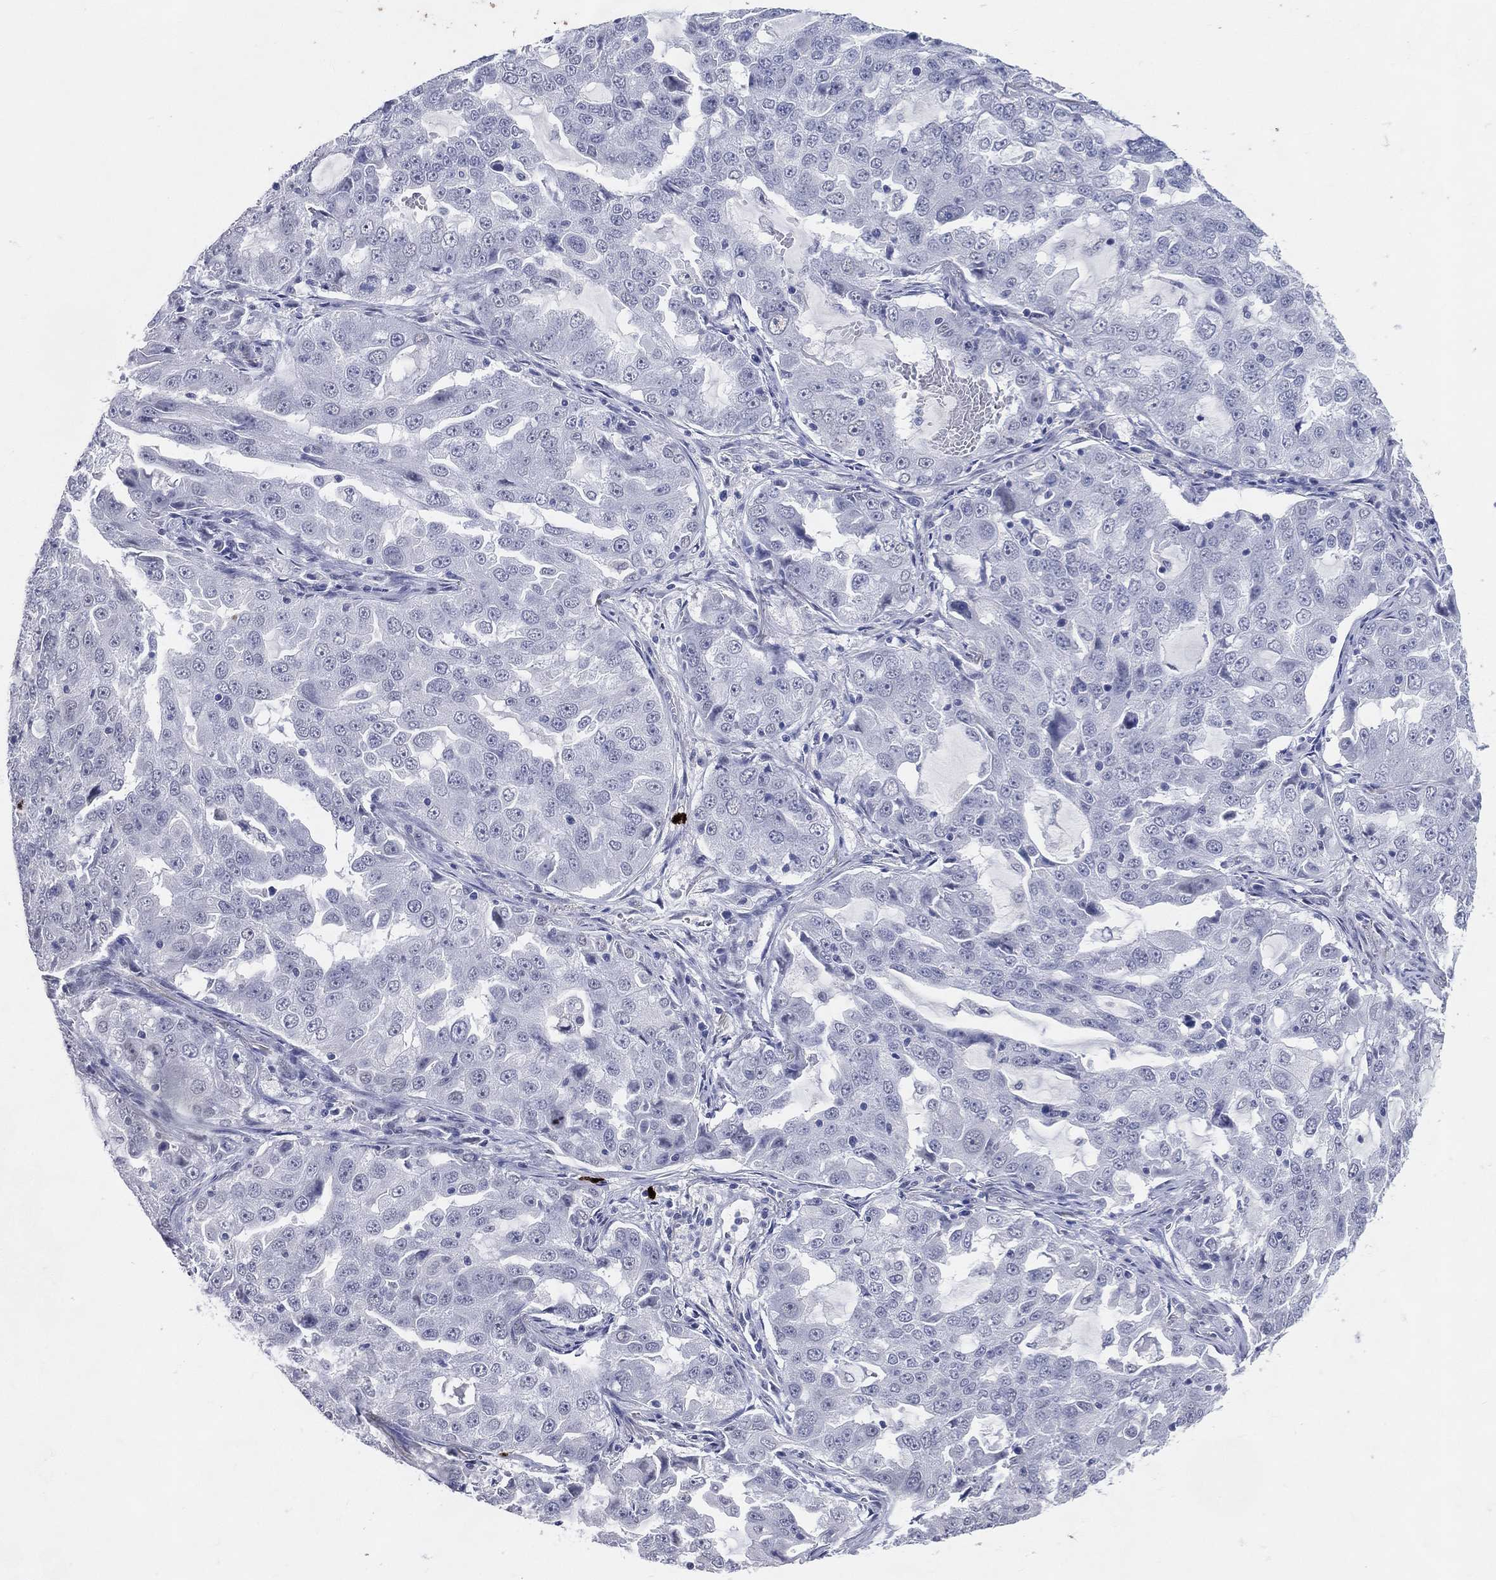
{"staining": {"intensity": "negative", "quantity": "none", "location": "none"}, "tissue": "lung cancer", "cell_type": "Tumor cells", "image_type": "cancer", "snomed": [{"axis": "morphology", "description": "Adenocarcinoma, NOS"}, {"axis": "topography", "description": "Lung"}], "caption": "This is a micrograph of immunohistochemistry (IHC) staining of lung adenocarcinoma, which shows no staining in tumor cells. Nuclei are stained in blue.", "gene": "CFAP58", "patient": {"sex": "female", "age": 61}}